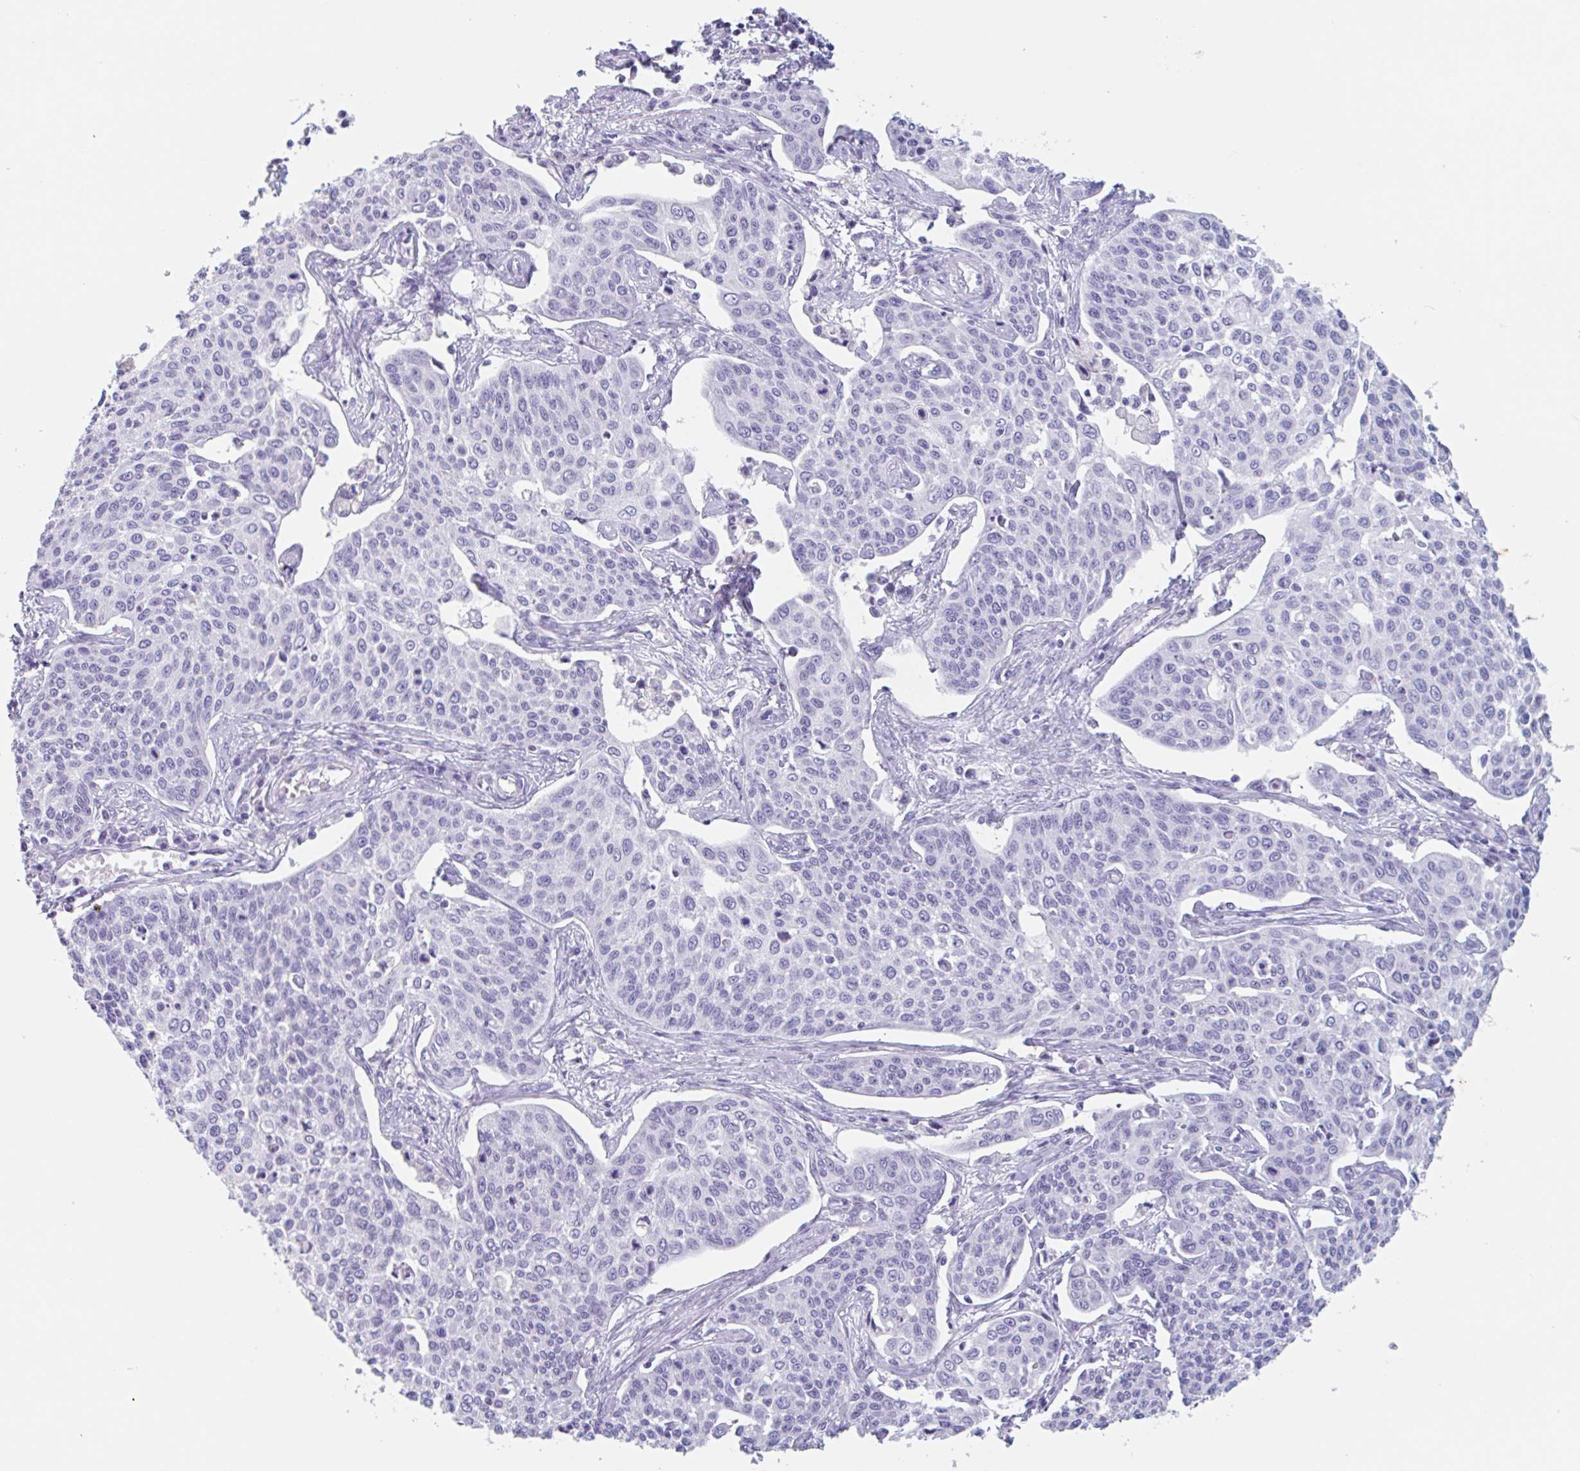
{"staining": {"intensity": "negative", "quantity": "none", "location": "none"}, "tissue": "cervical cancer", "cell_type": "Tumor cells", "image_type": "cancer", "snomed": [{"axis": "morphology", "description": "Squamous cell carcinoma, NOS"}, {"axis": "topography", "description": "Cervix"}], "caption": "High power microscopy histopathology image of an immunohistochemistry micrograph of cervical cancer (squamous cell carcinoma), revealing no significant staining in tumor cells.", "gene": "EMC4", "patient": {"sex": "female", "age": 34}}